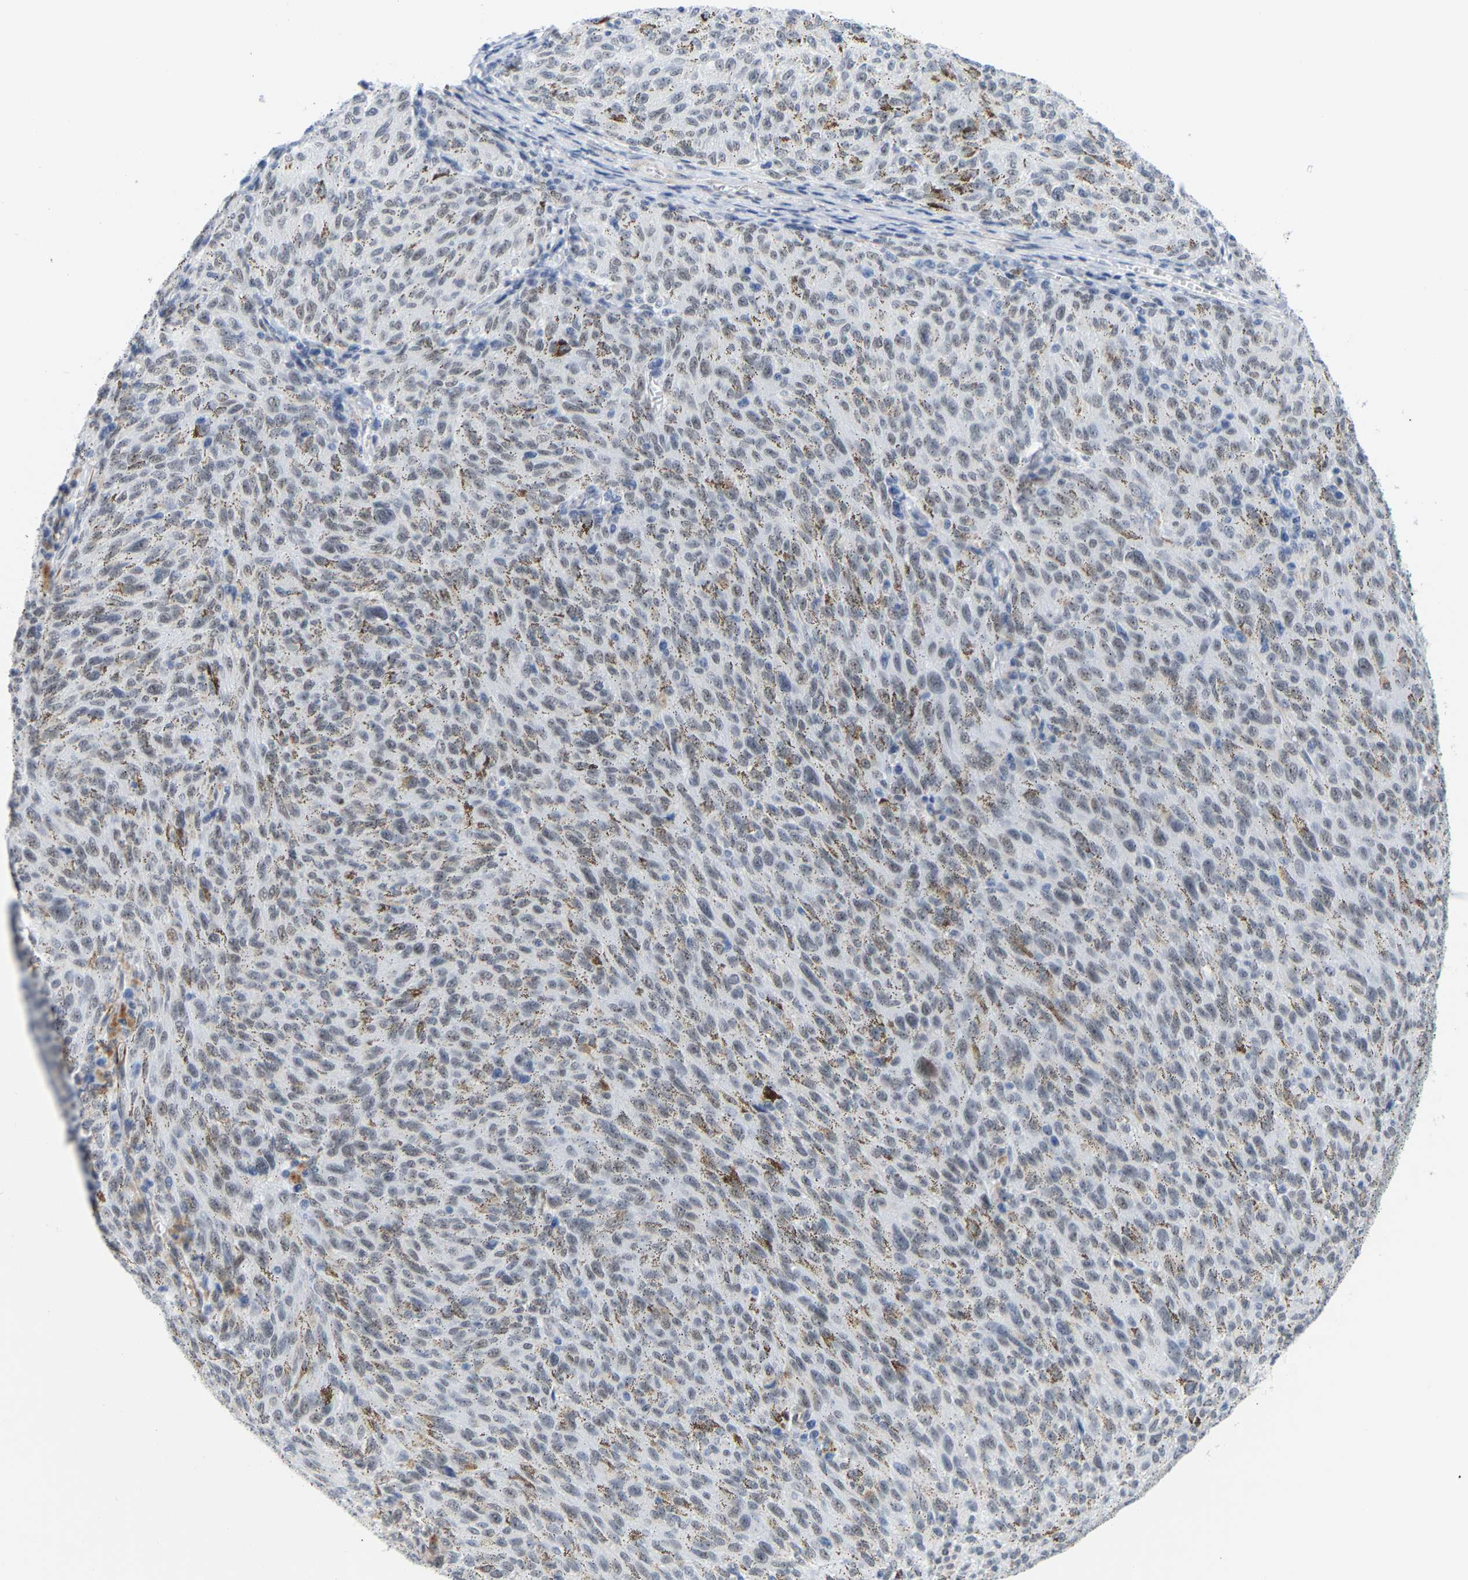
{"staining": {"intensity": "weak", "quantity": "<25%", "location": "nuclear"}, "tissue": "melanoma", "cell_type": "Tumor cells", "image_type": "cancer", "snomed": [{"axis": "morphology", "description": "Malignant melanoma, NOS"}, {"axis": "topography", "description": "Skin"}], "caption": "Malignant melanoma stained for a protein using immunohistochemistry demonstrates no staining tumor cells.", "gene": "FAM180A", "patient": {"sex": "female", "age": 72}}